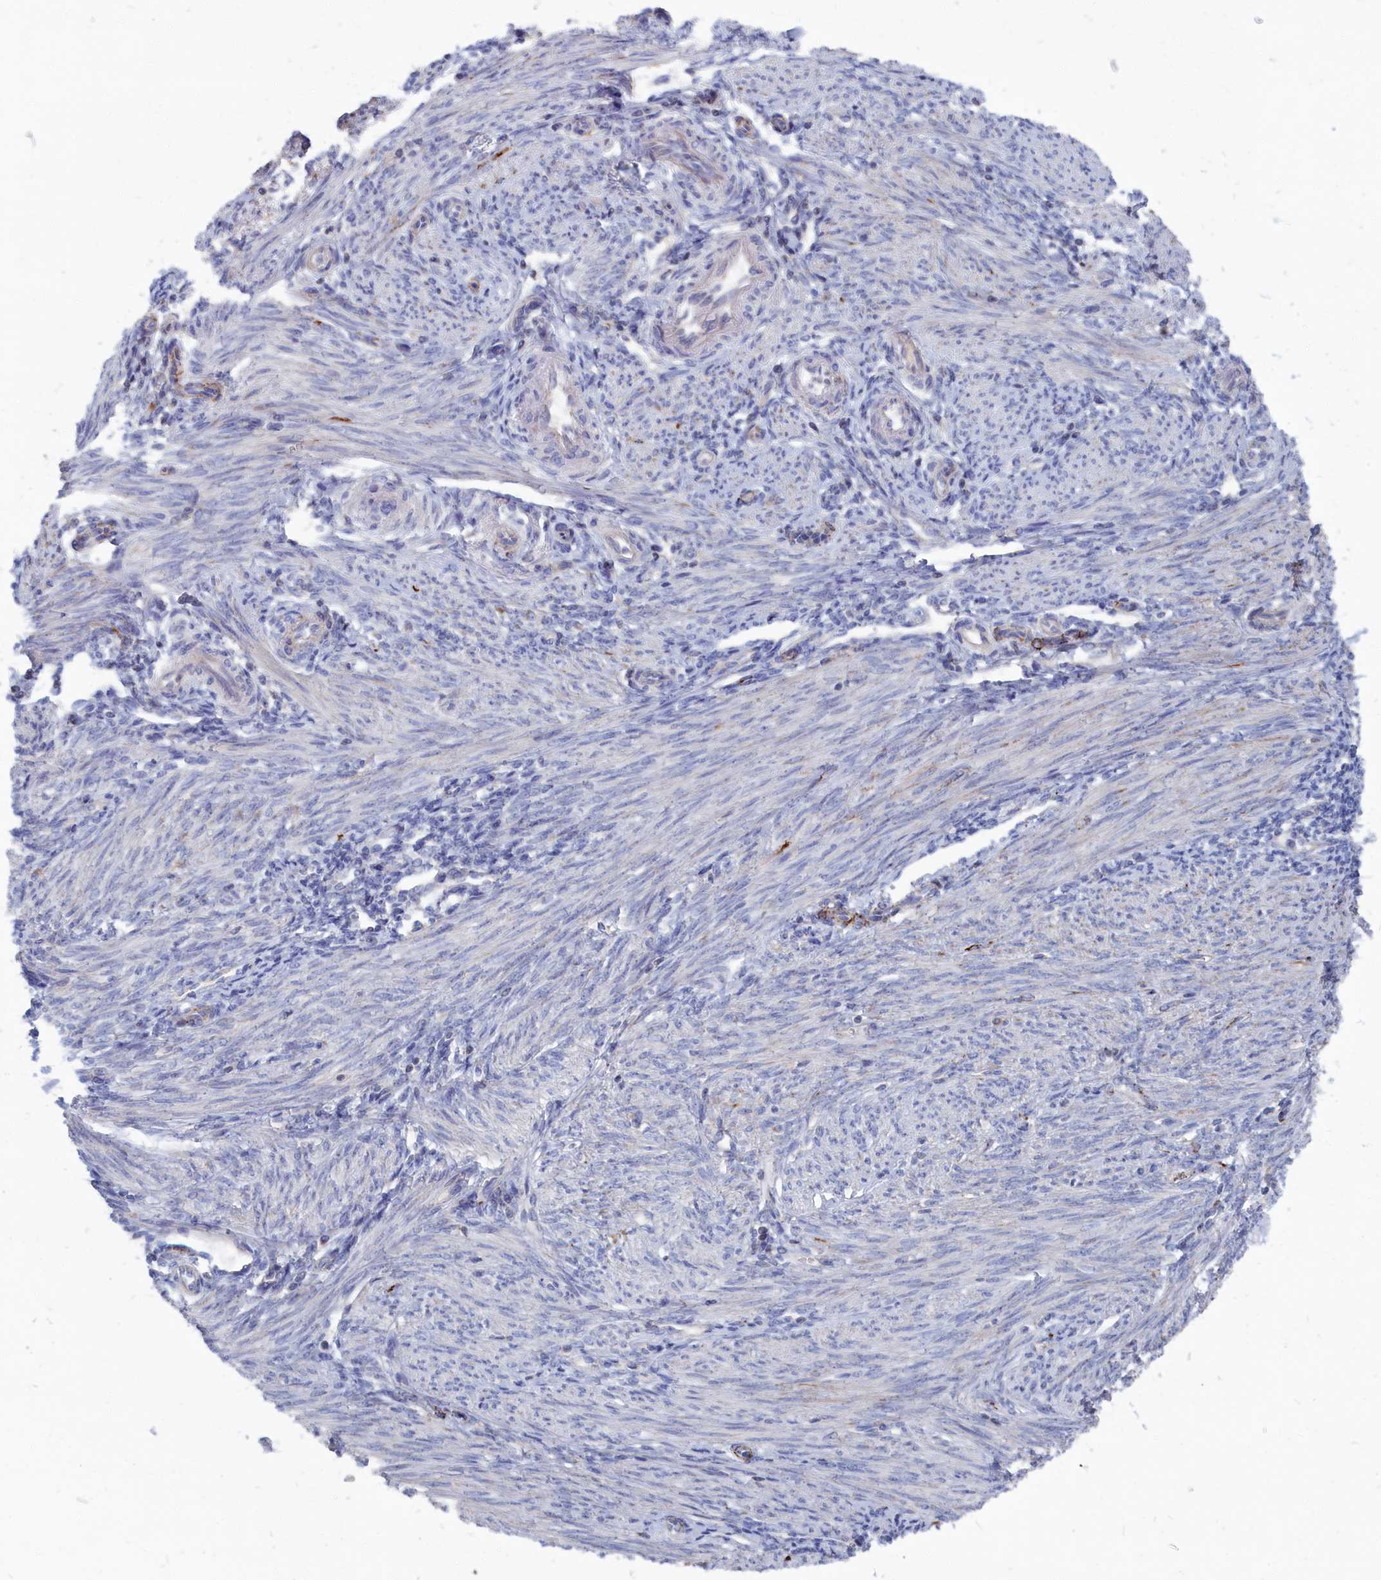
{"staining": {"intensity": "negative", "quantity": "none", "location": "none"}, "tissue": "endometrium", "cell_type": "Cells in endometrial stroma", "image_type": "normal", "snomed": [{"axis": "morphology", "description": "Normal tissue, NOS"}, {"axis": "topography", "description": "Uterus"}, {"axis": "topography", "description": "Endometrium"}], "caption": "The photomicrograph reveals no significant staining in cells in endometrial stroma of endometrium.", "gene": "CEND1", "patient": {"sex": "female", "age": 48}}